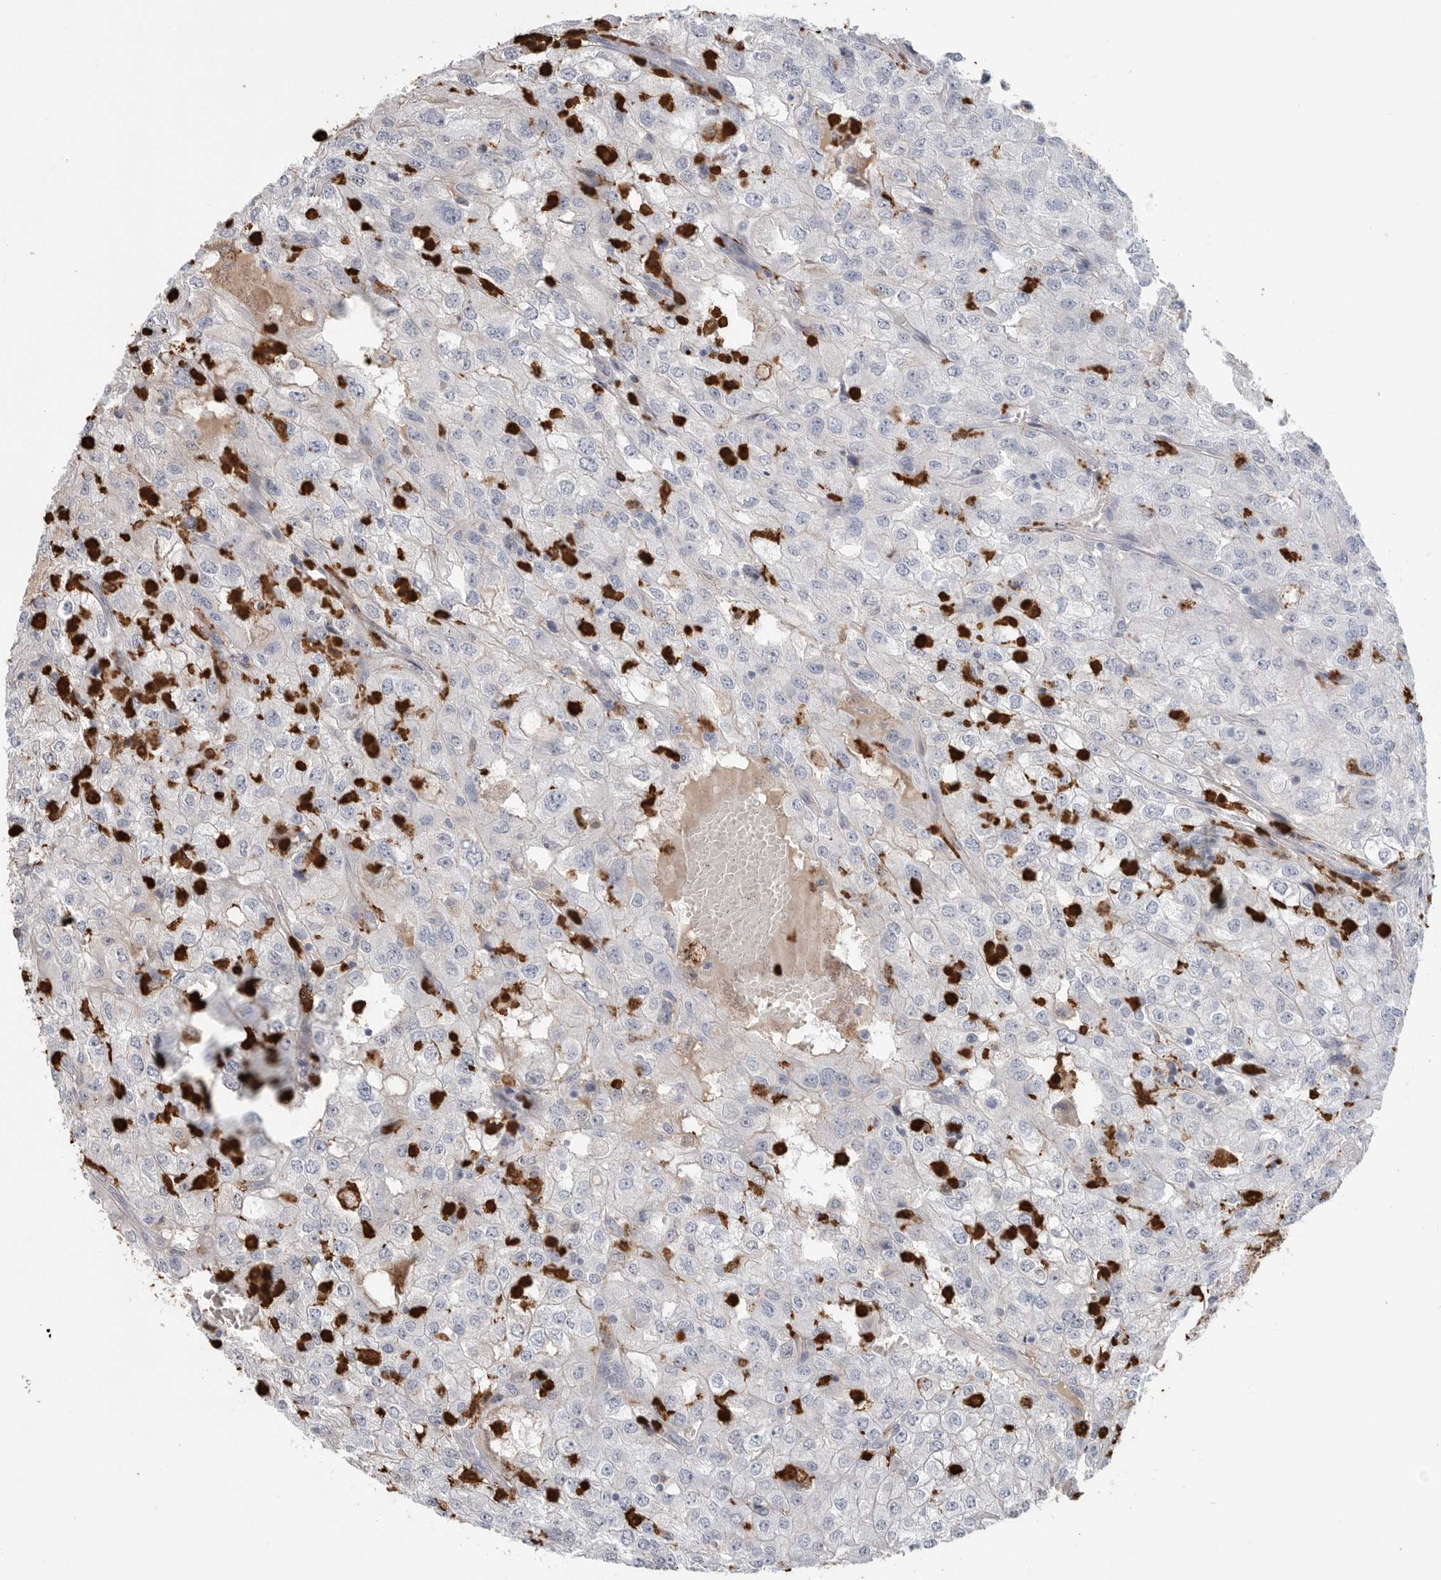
{"staining": {"intensity": "negative", "quantity": "none", "location": "none"}, "tissue": "renal cancer", "cell_type": "Tumor cells", "image_type": "cancer", "snomed": [{"axis": "morphology", "description": "Adenocarcinoma, NOS"}, {"axis": "topography", "description": "Kidney"}], "caption": "DAB (3,3'-diaminobenzidine) immunohistochemical staining of renal cancer demonstrates no significant expression in tumor cells.", "gene": "CYB561D1", "patient": {"sex": "female", "age": 54}}